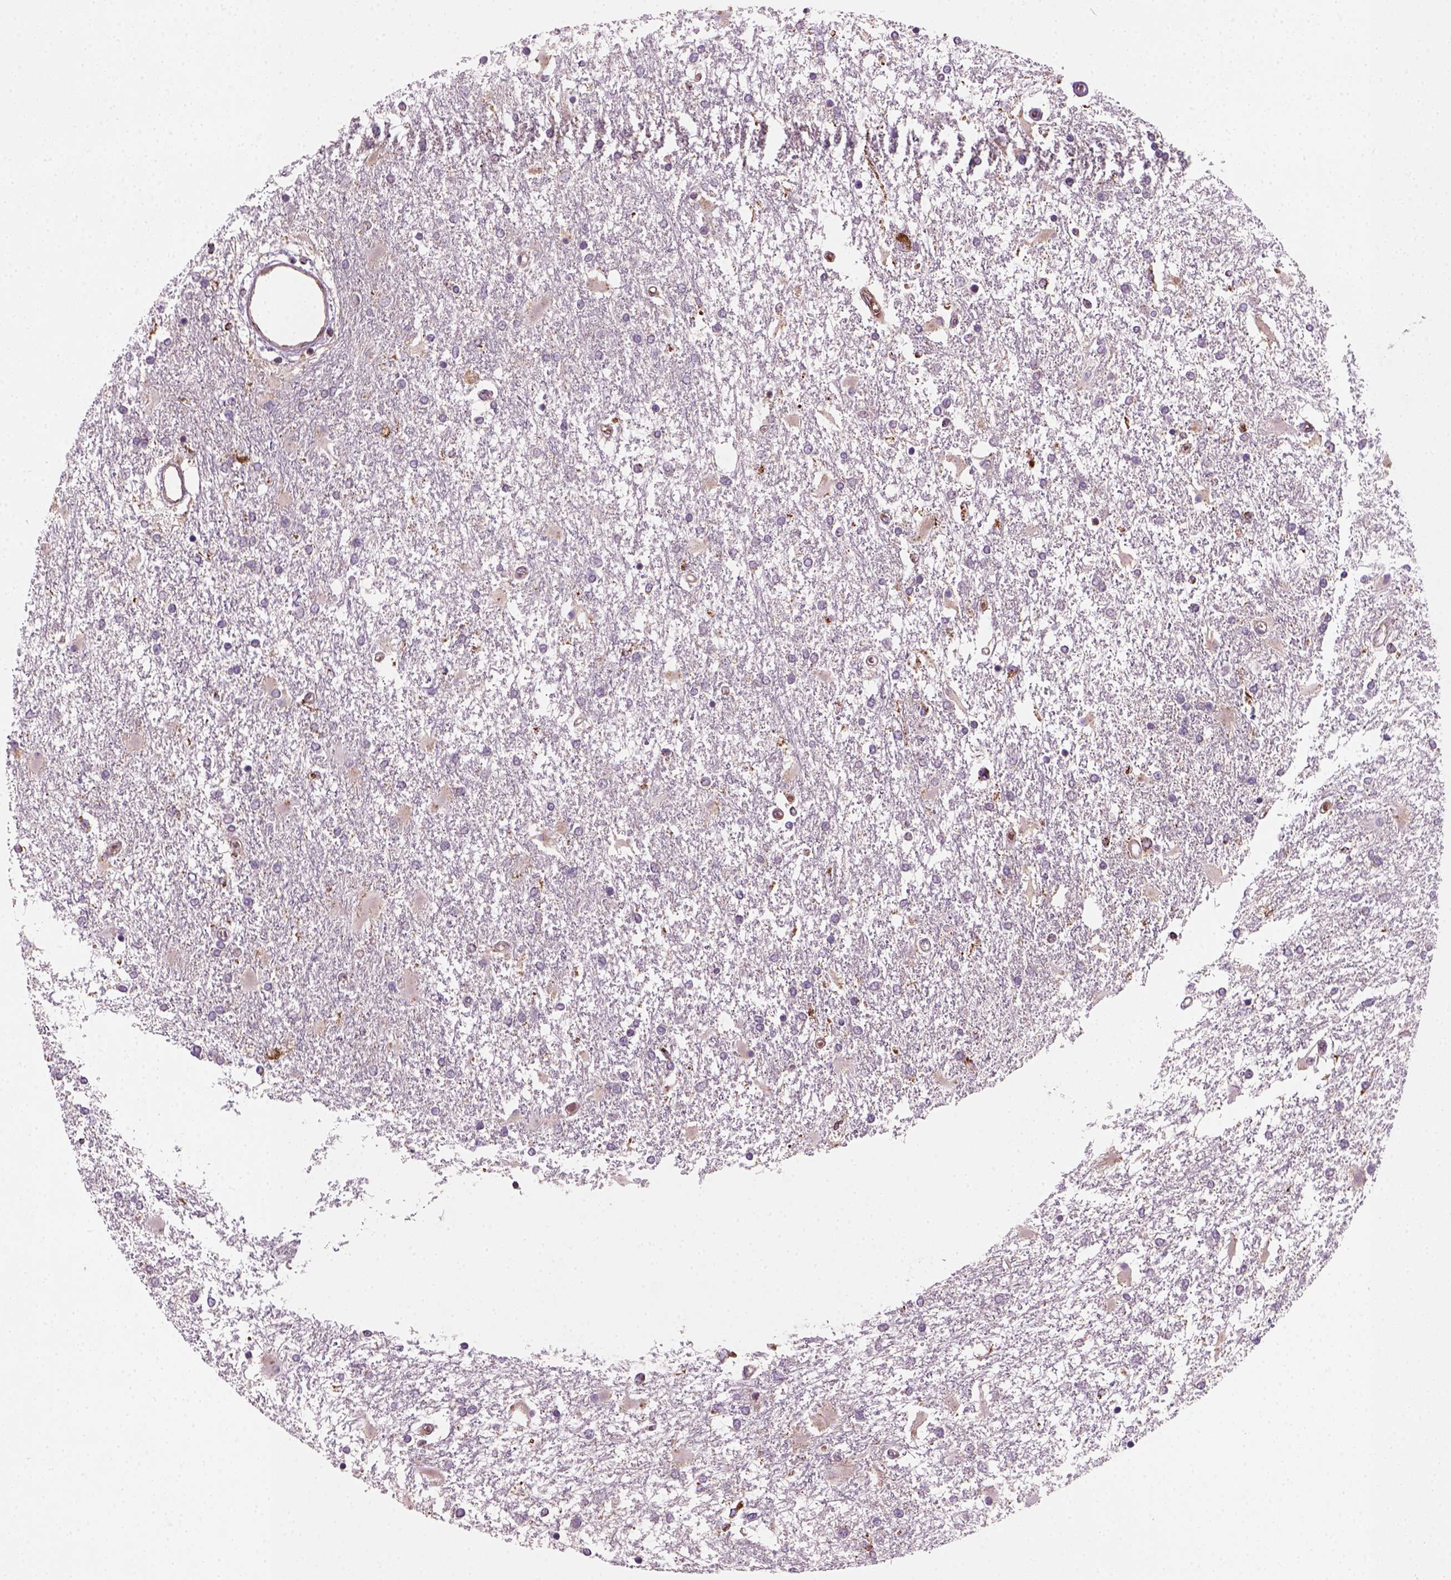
{"staining": {"intensity": "negative", "quantity": "none", "location": "none"}, "tissue": "glioma", "cell_type": "Tumor cells", "image_type": "cancer", "snomed": [{"axis": "morphology", "description": "Glioma, malignant, High grade"}, {"axis": "topography", "description": "Cerebral cortex"}], "caption": "Tumor cells are negative for protein expression in human glioma.", "gene": "NUDT16L1", "patient": {"sex": "male", "age": 79}}